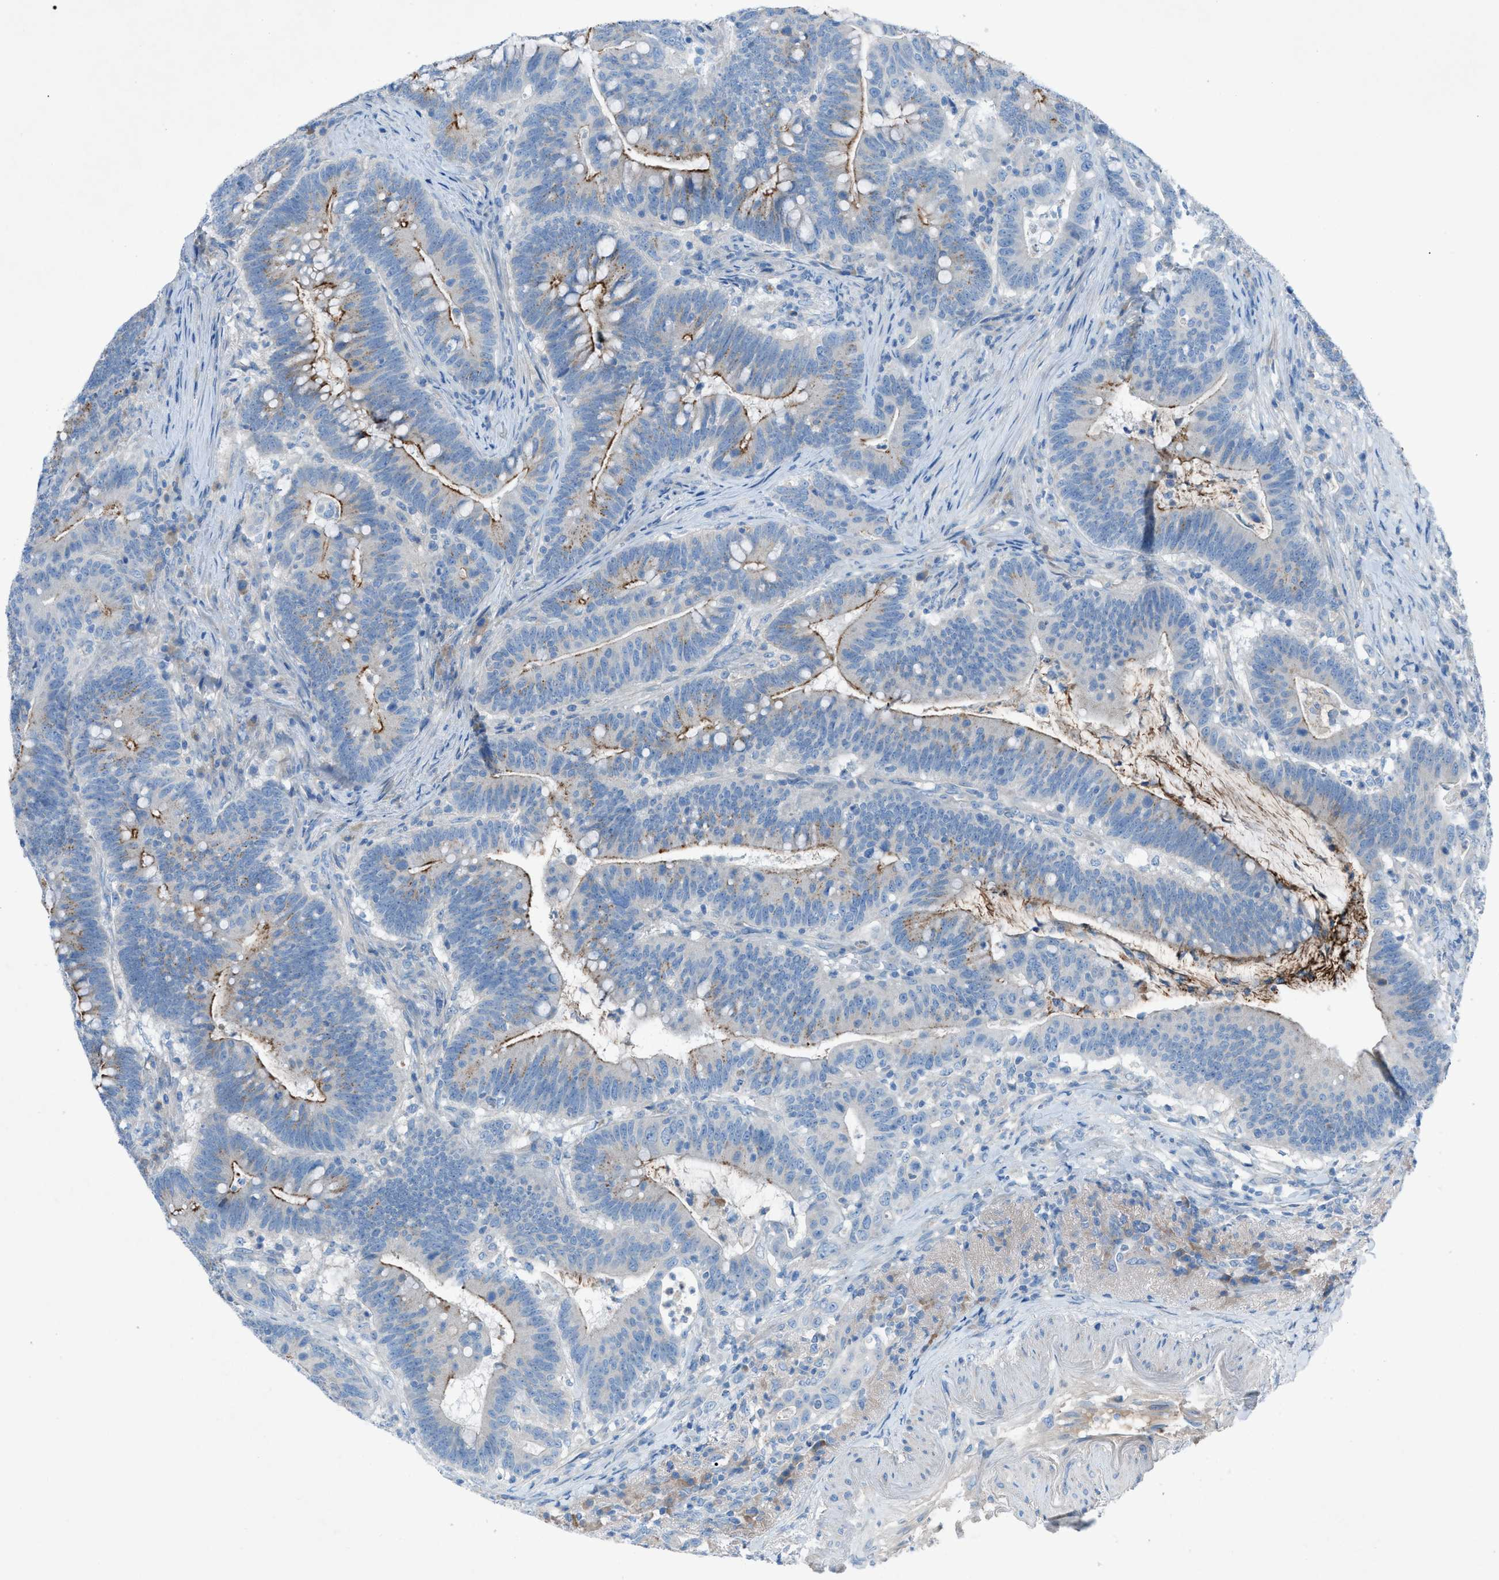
{"staining": {"intensity": "moderate", "quantity": "25%-75%", "location": "cytoplasmic/membranous"}, "tissue": "colorectal cancer", "cell_type": "Tumor cells", "image_type": "cancer", "snomed": [{"axis": "morphology", "description": "Normal tissue, NOS"}, {"axis": "morphology", "description": "Adenocarcinoma, NOS"}, {"axis": "topography", "description": "Colon"}], "caption": "Tumor cells display medium levels of moderate cytoplasmic/membranous expression in approximately 25%-75% of cells in human colorectal cancer.", "gene": "C5AR2", "patient": {"sex": "female", "age": 66}}